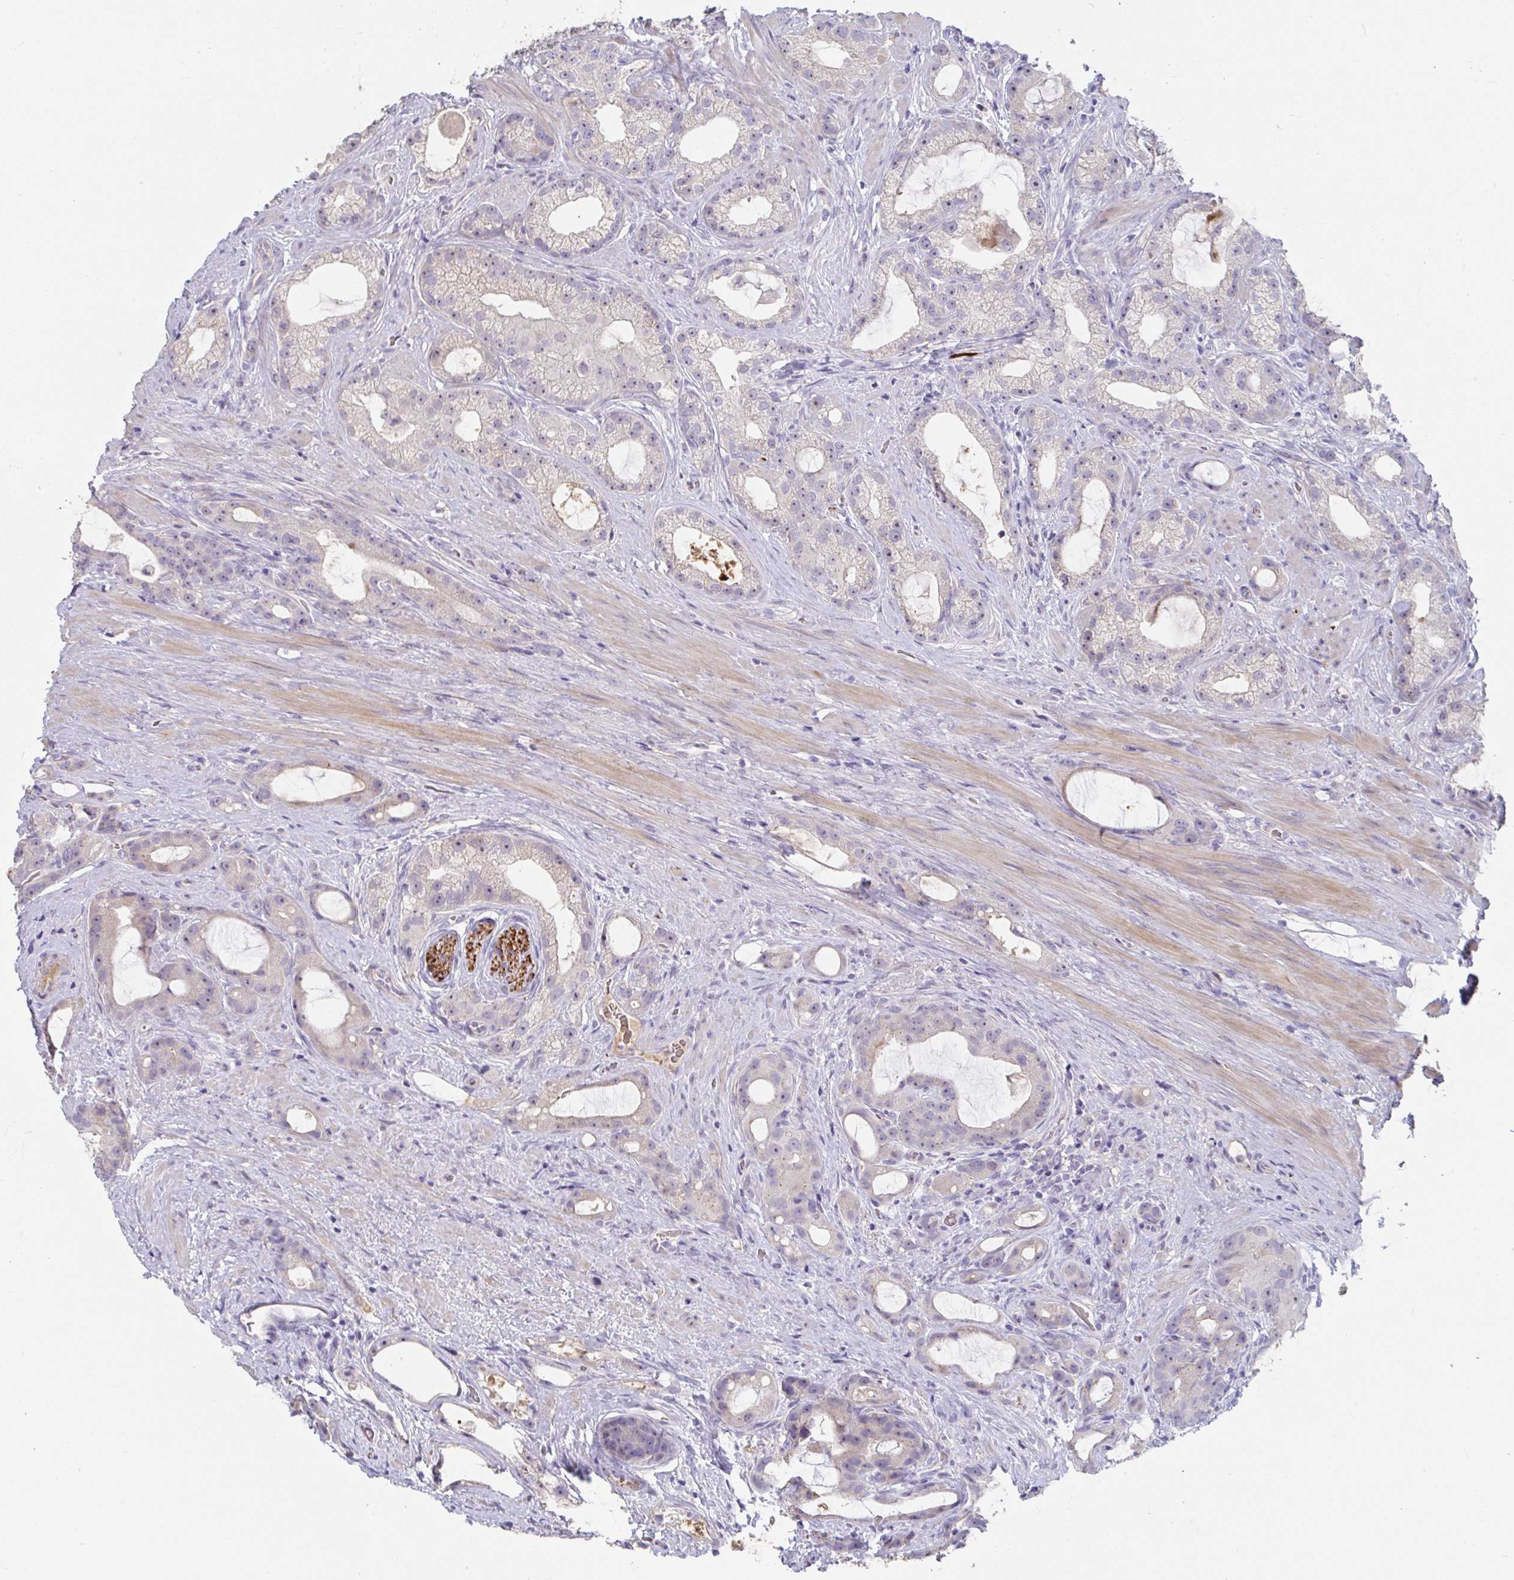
{"staining": {"intensity": "negative", "quantity": "none", "location": "none"}, "tissue": "prostate cancer", "cell_type": "Tumor cells", "image_type": "cancer", "snomed": [{"axis": "morphology", "description": "Adenocarcinoma, High grade"}, {"axis": "topography", "description": "Prostate"}], "caption": "The photomicrograph reveals no significant expression in tumor cells of prostate adenocarcinoma (high-grade).", "gene": "ANO5", "patient": {"sex": "male", "age": 65}}